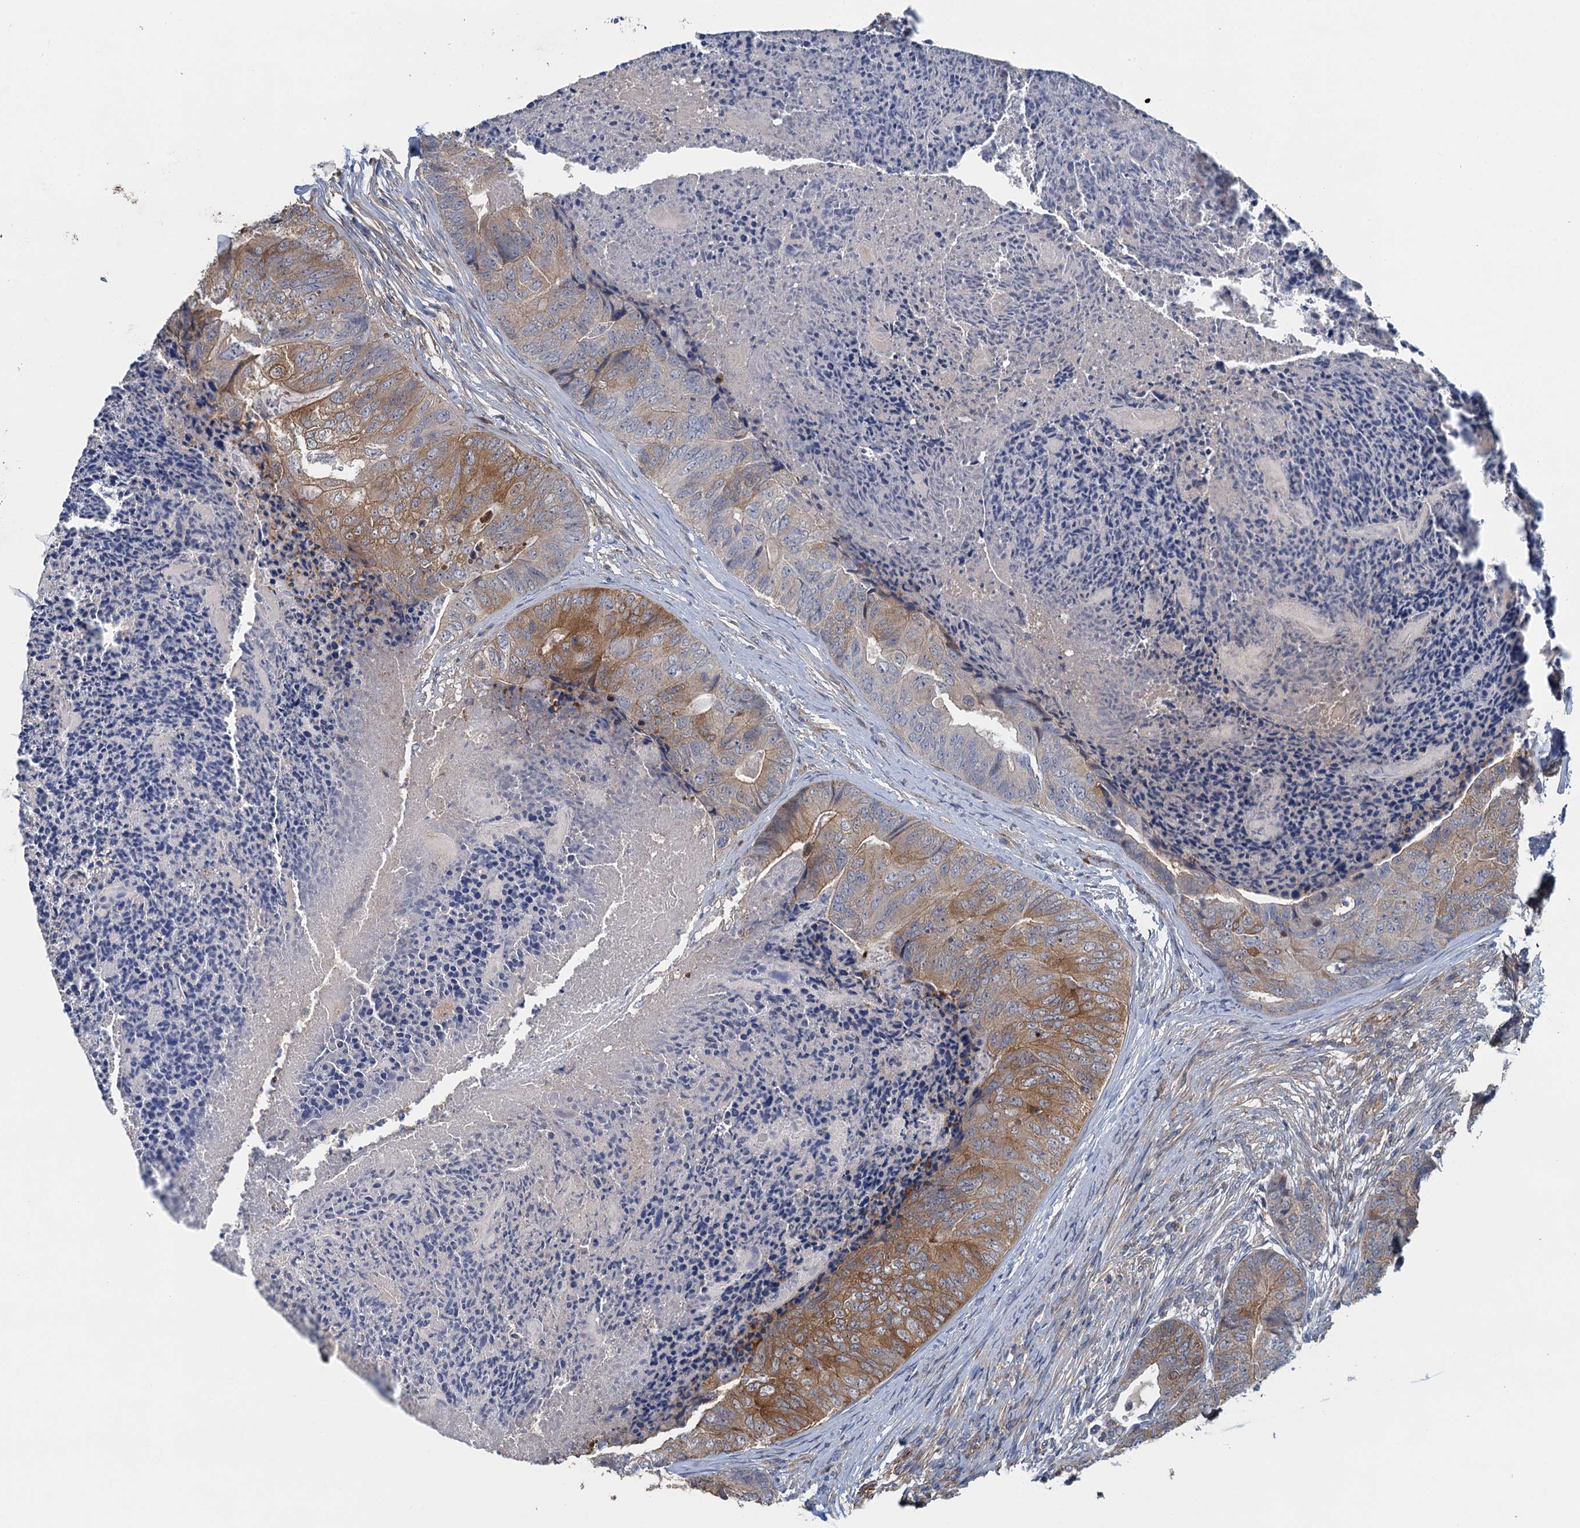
{"staining": {"intensity": "moderate", "quantity": "25%-75%", "location": "cytoplasmic/membranous"}, "tissue": "colorectal cancer", "cell_type": "Tumor cells", "image_type": "cancer", "snomed": [{"axis": "morphology", "description": "Adenocarcinoma, NOS"}, {"axis": "topography", "description": "Colon"}], "caption": "This is a micrograph of immunohistochemistry (IHC) staining of colorectal cancer (adenocarcinoma), which shows moderate staining in the cytoplasmic/membranous of tumor cells.", "gene": "RSAD2", "patient": {"sex": "female", "age": 67}}